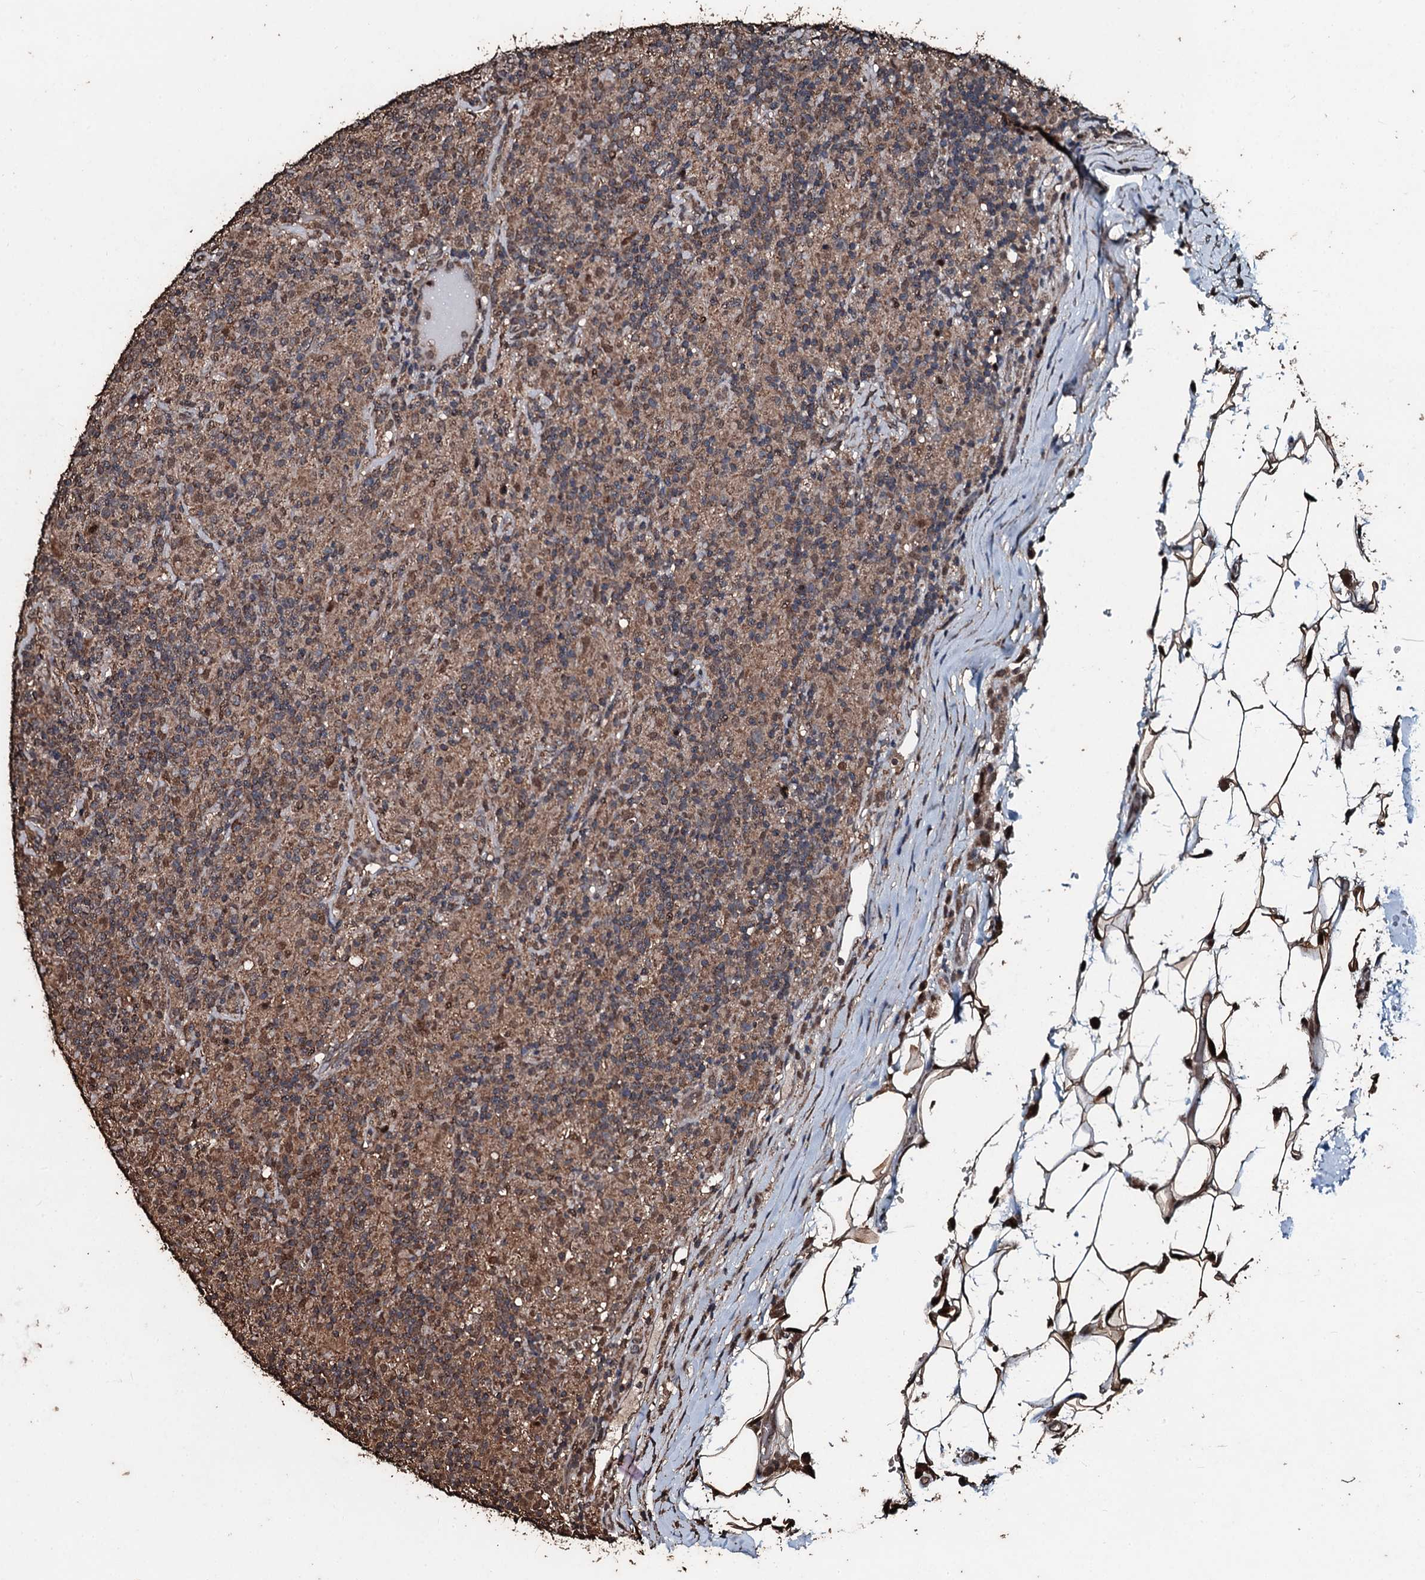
{"staining": {"intensity": "negative", "quantity": "none", "location": "none"}, "tissue": "lymphoma", "cell_type": "Tumor cells", "image_type": "cancer", "snomed": [{"axis": "morphology", "description": "Hodgkin's disease, NOS"}, {"axis": "topography", "description": "Lymph node"}], "caption": "IHC micrograph of human Hodgkin's disease stained for a protein (brown), which displays no staining in tumor cells.", "gene": "FAAP24", "patient": {"sex": "male", "age": 70}}